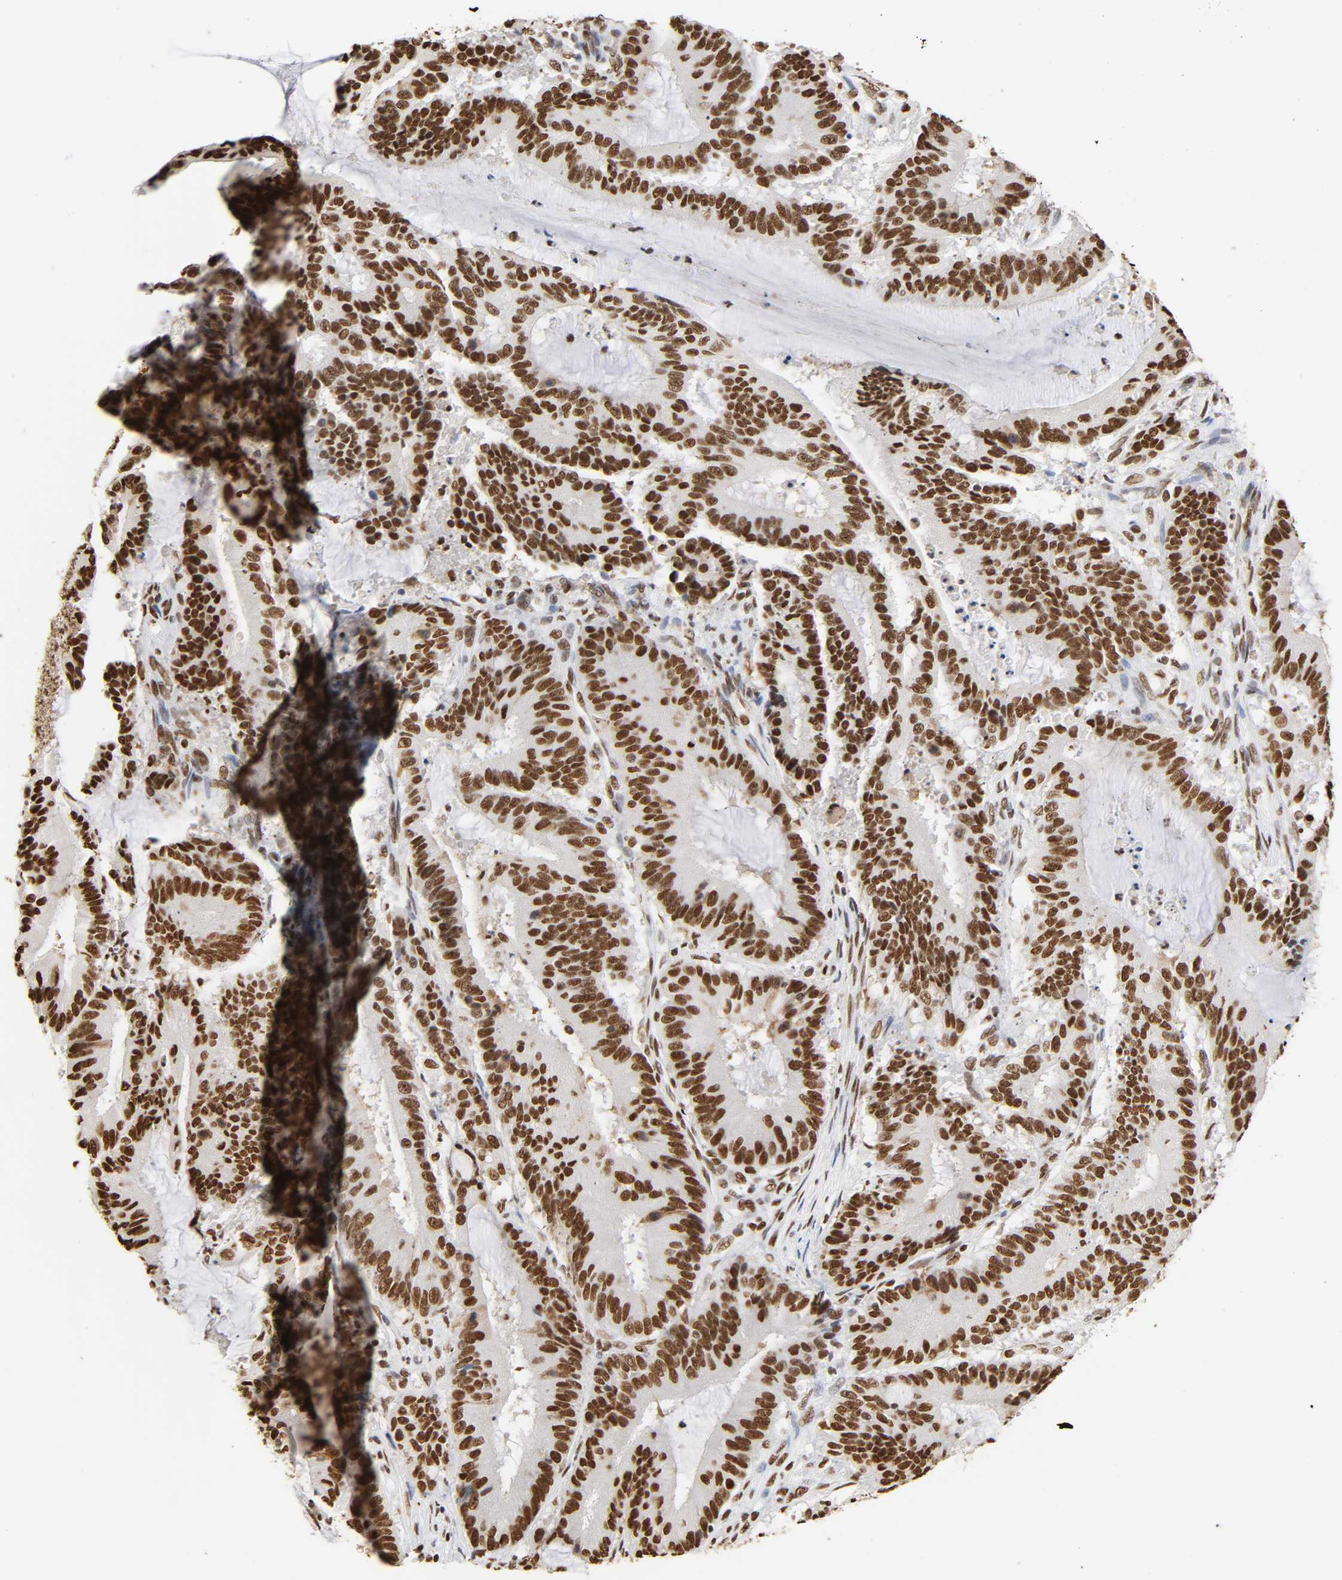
{"staining": {"intensity": "strong", "quantity": ">75%", "location": "nuclear"}, "tissue": "liver cancer", "cell_type": "Tumor cells", "image_type": "cancer", "snomed": [{"axis": "morphology", "description": "Cholangiocarcinoma"}, {"axis": "topography", "description": "Liver"}], "caption": "IHC image of neoplastic tissue: human cholangiocarcinoma (liver) stained using immunohistochemistry demonstrates high levels of strong protein expression localized specifically in the nuclear of tumor cells, appearing as a nuclear brown color.", "gene": "HNRNPC", "patient": {"sex": "female", "age": 73}}